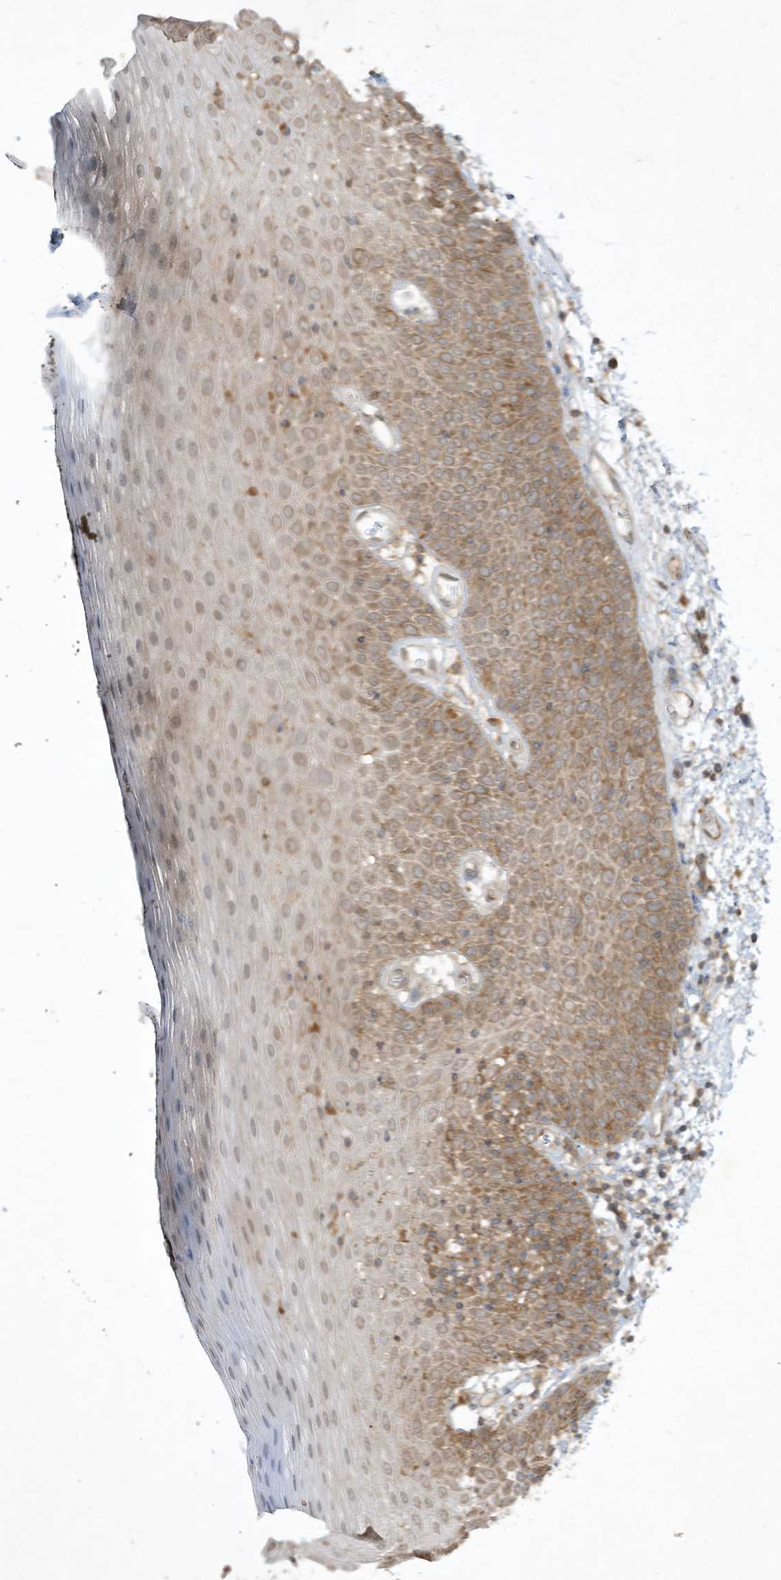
{"staining": {"intensity": "moderate", "quantity": "25%-75%", "location": "cytoplasmic/membranous"}, "tissue": "oral mucosa", "cell_type": "Squamous epithelial cells", "image_type": "normal", "snomed": [{"axis": "morphology", "description": "Normal tissue, NOS"}, {"axis": "topography", "description": "Oral tissue"}], "caption": "Protein positivity by immunohistochemistry demonstrates moderate cytoplasmic/membranous expression in approximately 25%-75% of squamous epithelial cells in benign oral mucosa. (IHC, brightfield microscopy, high magnification).", "gene": "LDAH", "patient": {"sex": "male", "age": 74}}